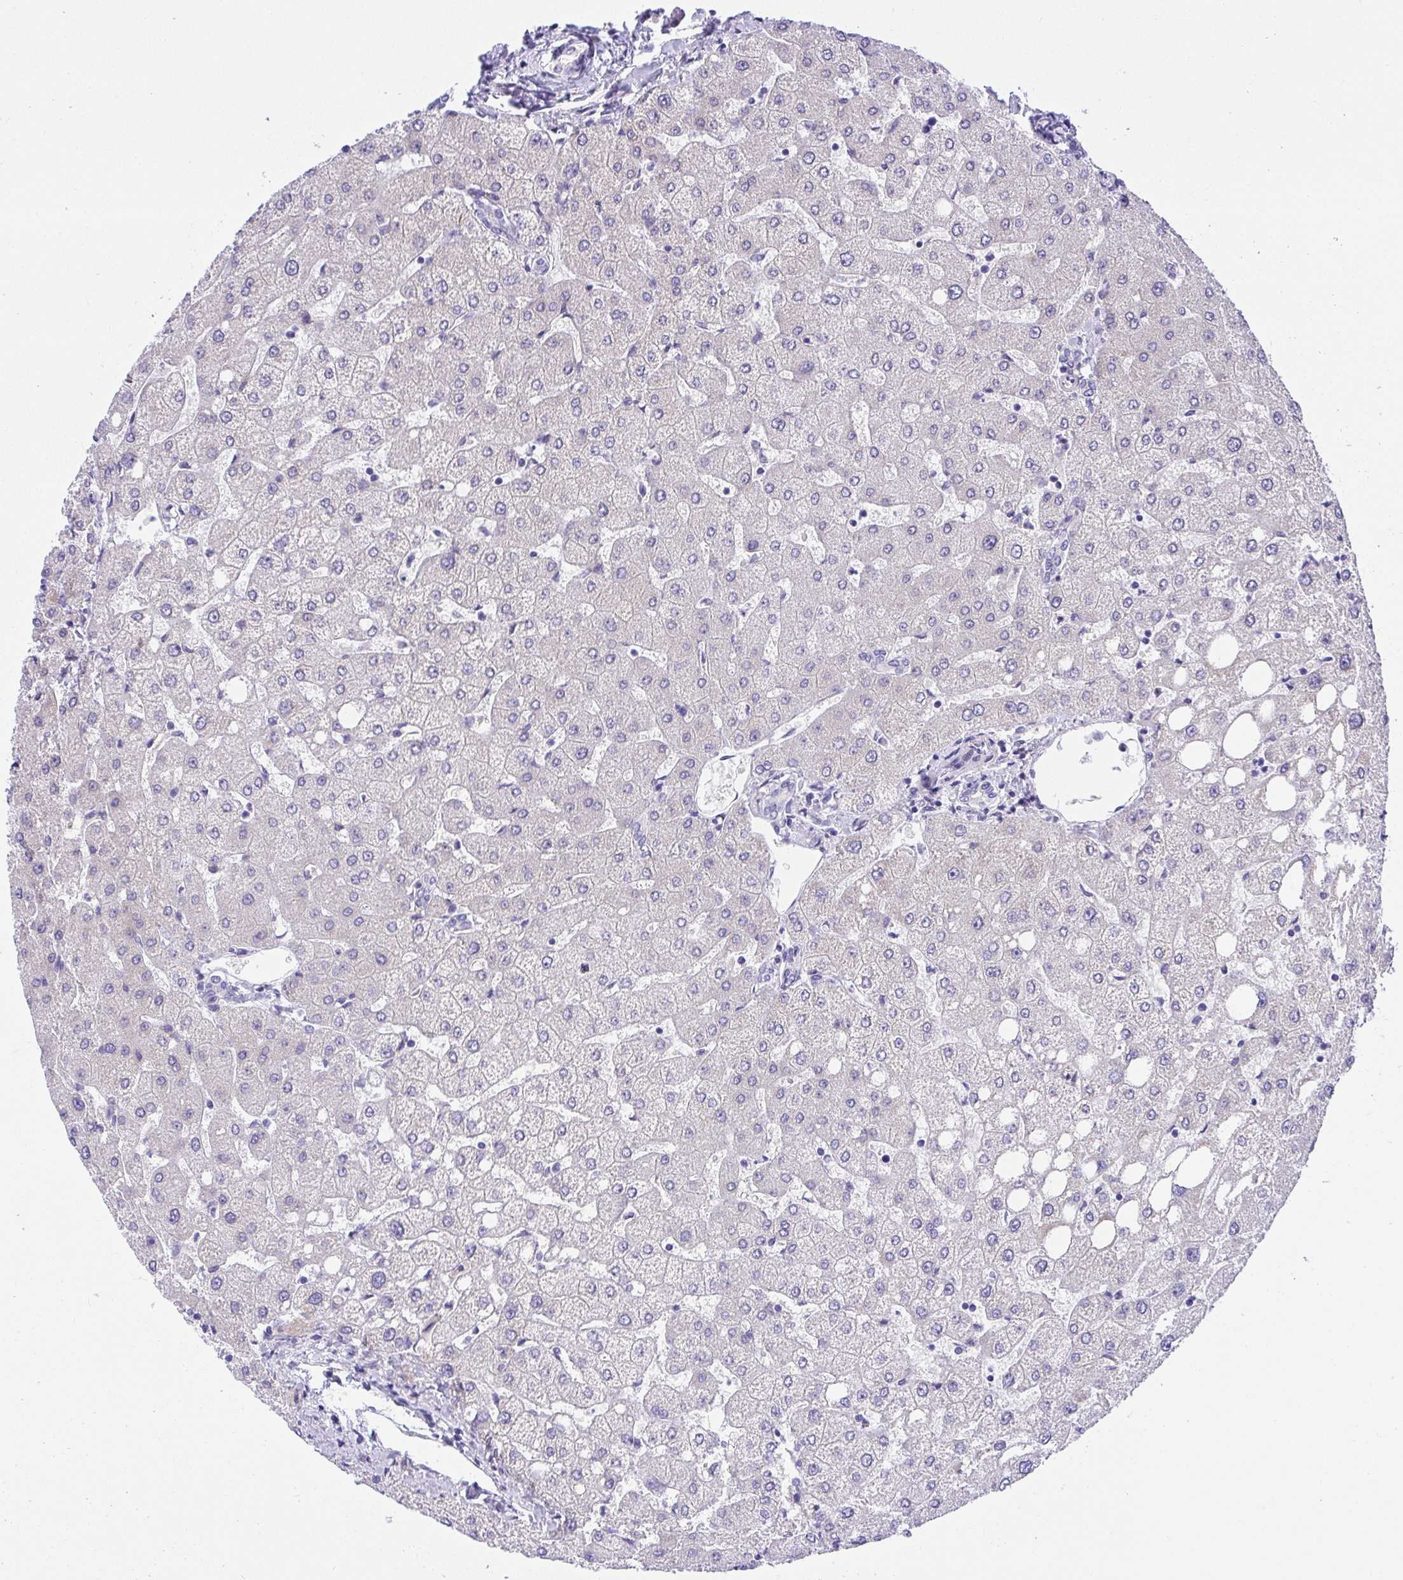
{"staining": {"intensity": "negative", "quantity": "none", "location": "none"}, "tissue": "liver", "cell_type": "Cholangiocytes", "image_type": "normal", "snomed": [{"axis": "morphology", "description": "Normal tissue, NOS"}, {"axis": "topography", "description": "Liver"}], "caption": "Immunohistochemical staining of unremarkable human liver reveals no significant positivity in cholangiocytes.", "gene": "ADRA2C", "patient": {"sex": "female", "age": 54}}